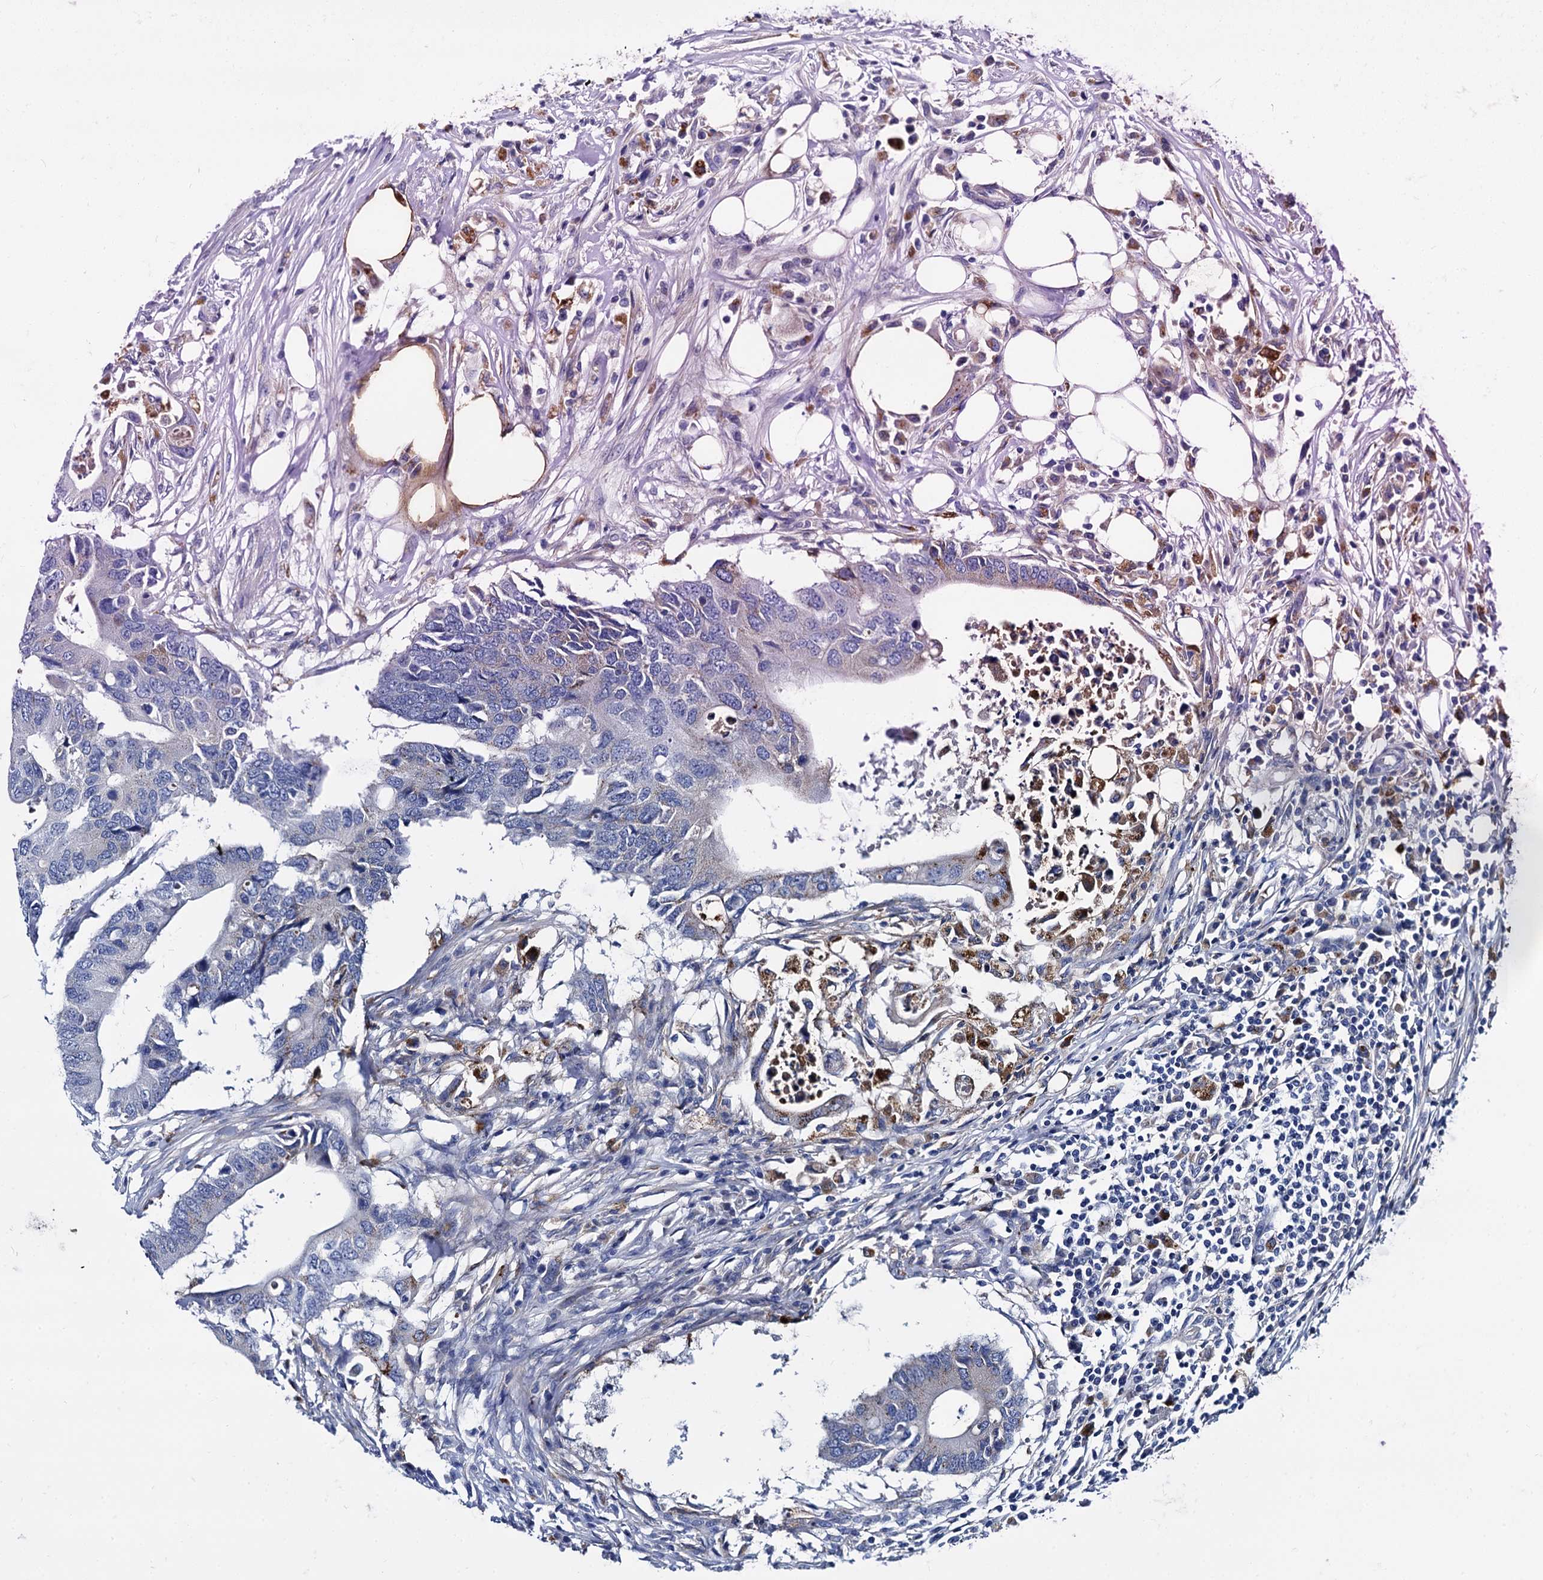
{"staining": {"intensity": "weak", "quantity": "<25%", "location": "cytoplasmic/membranous"}, "tissue": "colorectal cancer", "cell_type": "Tumor cells", "image_type": "cancer", "snomed": [{"axis": "morphology", "description": "Adenocarcinoma, NOS"}, {"axis": "topography", "description": "Colon"}], "caption": "There is no significant expression in tumor cells of colorectal adenocarcinoma. Brightfield microscopy of immunohistochemistry (IHC) stained with DAB (3,3'-diaminobenzidine) (brown) and hematoxylin (blue), captured at high magnification.", "gene": "APOD", "patient": {"sex": "male", "age": 71}}